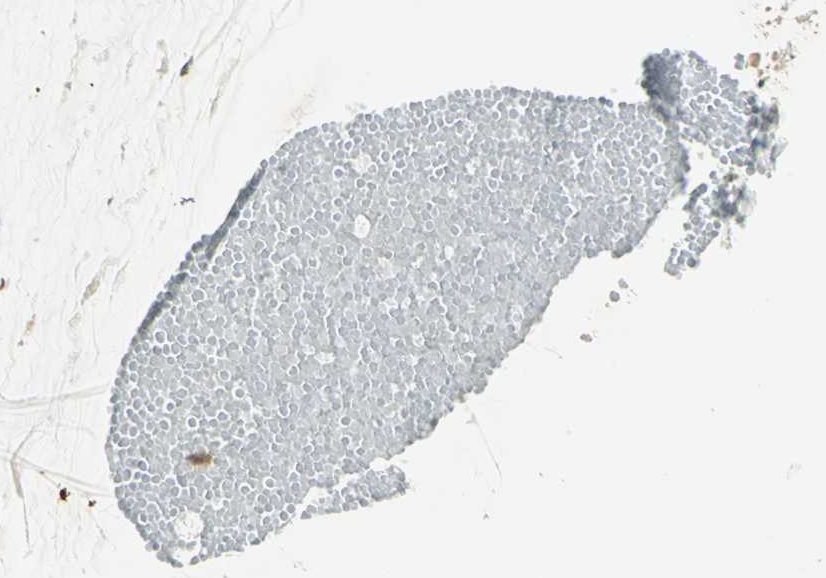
{"staining": {"intensity": "strong", "quantity": ">75%", "location": "nuclear"}, "tissue": "ovarian cancer", "cell_type": "Tumor cells", "image_type": "cancer", "snomed": [{"axis": "morphology", "description": "Cystadenocarcinoma, mucinous, NOS"}, {"axis": "topography", "description": "Ovary"}], "caption": "A brown stain labels strong nuclear expression of a protein in human ovarian mucinous cystadenocarcinoma tumor cells.", "gene": "ELF1", "patient": {"sex": "female", "age": 39}}